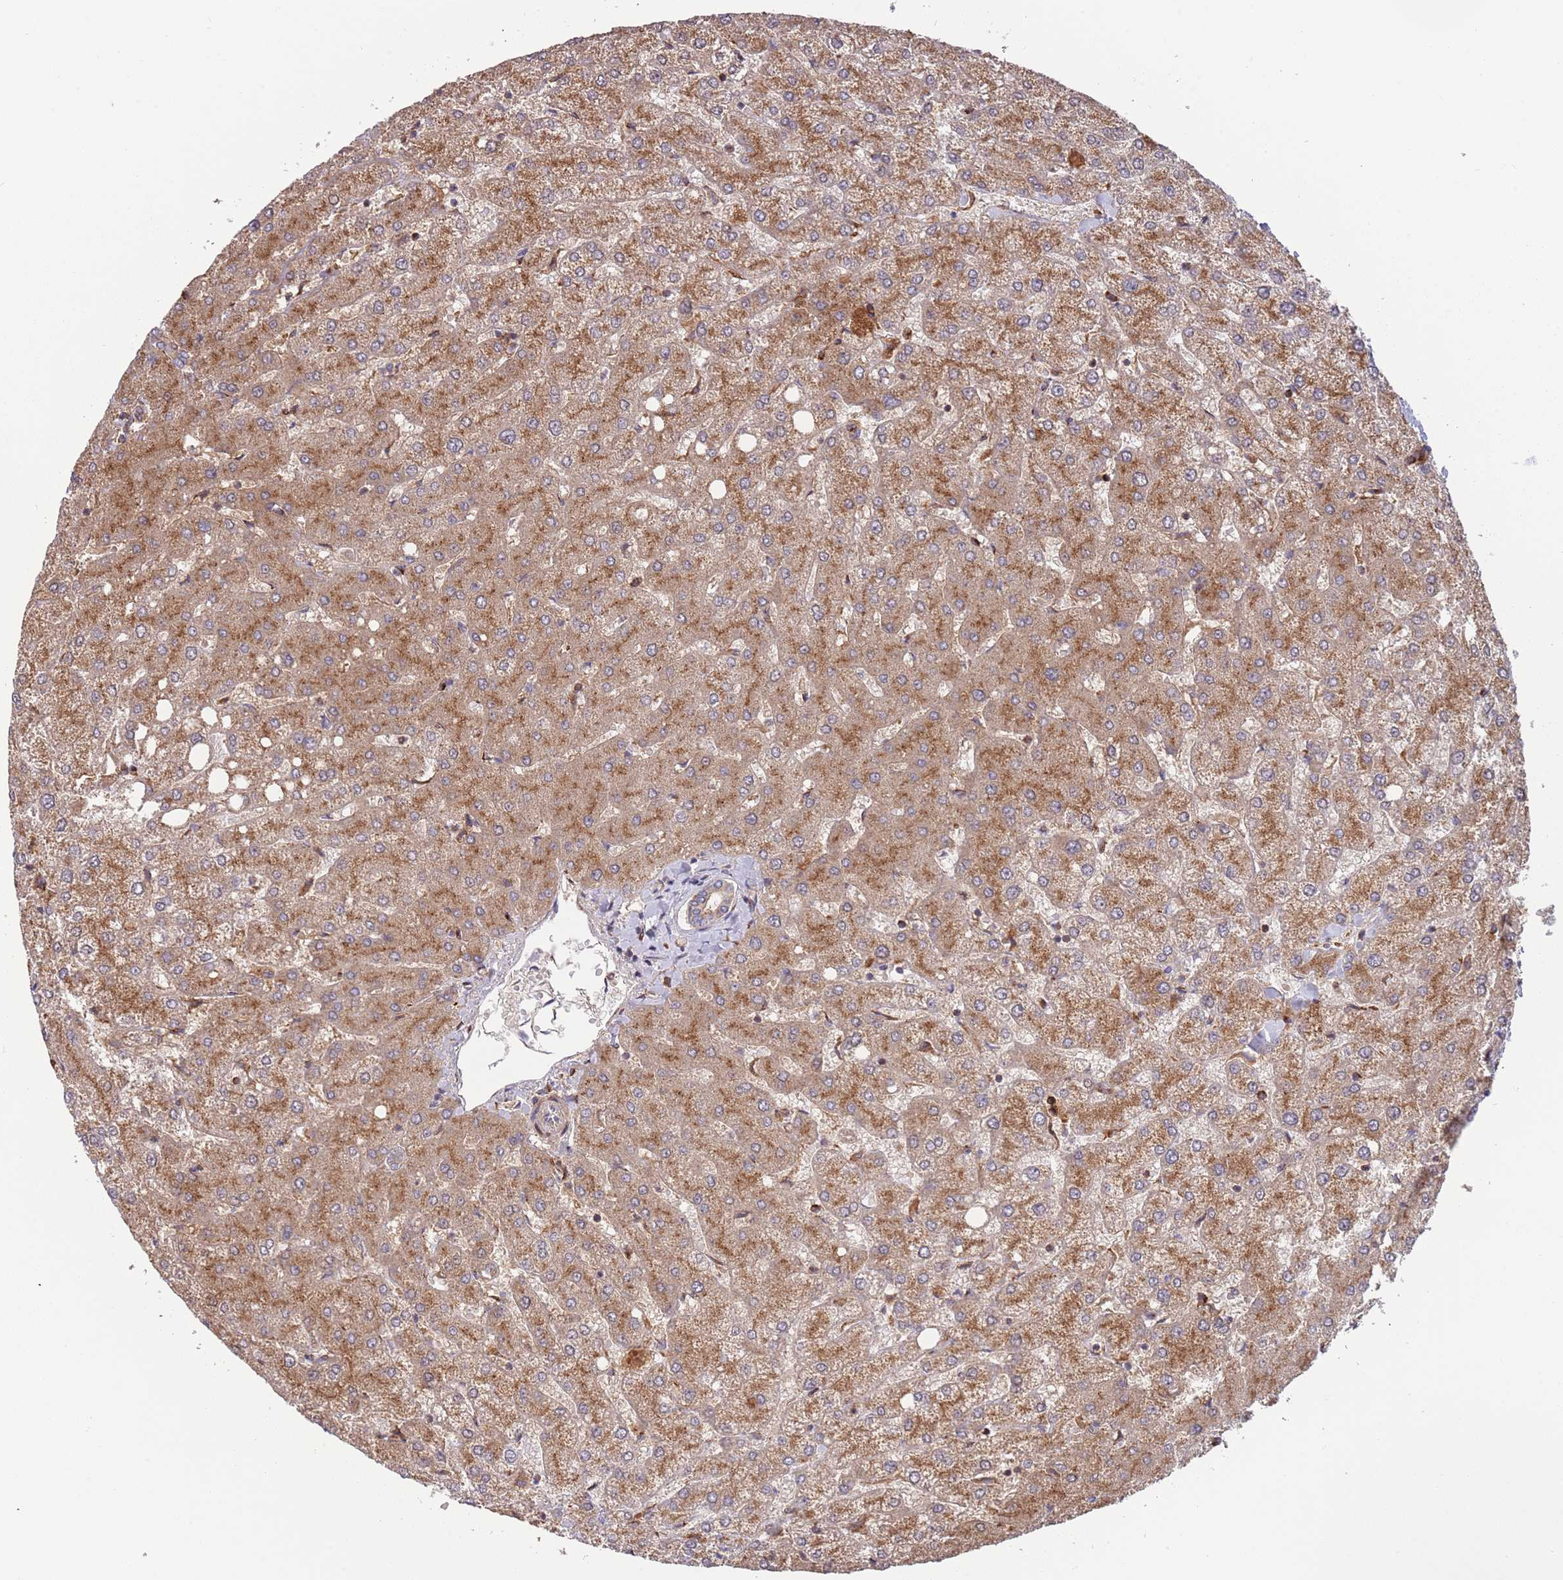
{"staining": {"intensity": "weak", "quantity": ">75%", "location": "cytoplasmic/membranous"}, "tissue": "liver", "cell_type": "Cholangiocytes", "image_type": "normal", "snomed": [{"axis": "morphology", "description": "Normal tissue, NOS"}, {"axis": "topography", "description": "Liver"}], "caption": "The immunohistochemical stain highlights weak cytoplasmic/membranous positivity in cholangiocytes of unremarkable liver. The staining was performed using DAB, with brown indicating positive protein expression. Nuclei are stained blue with hematoxylin.", "gene": "BTBD7", "patient": {"sex": "female", "age": 54}}